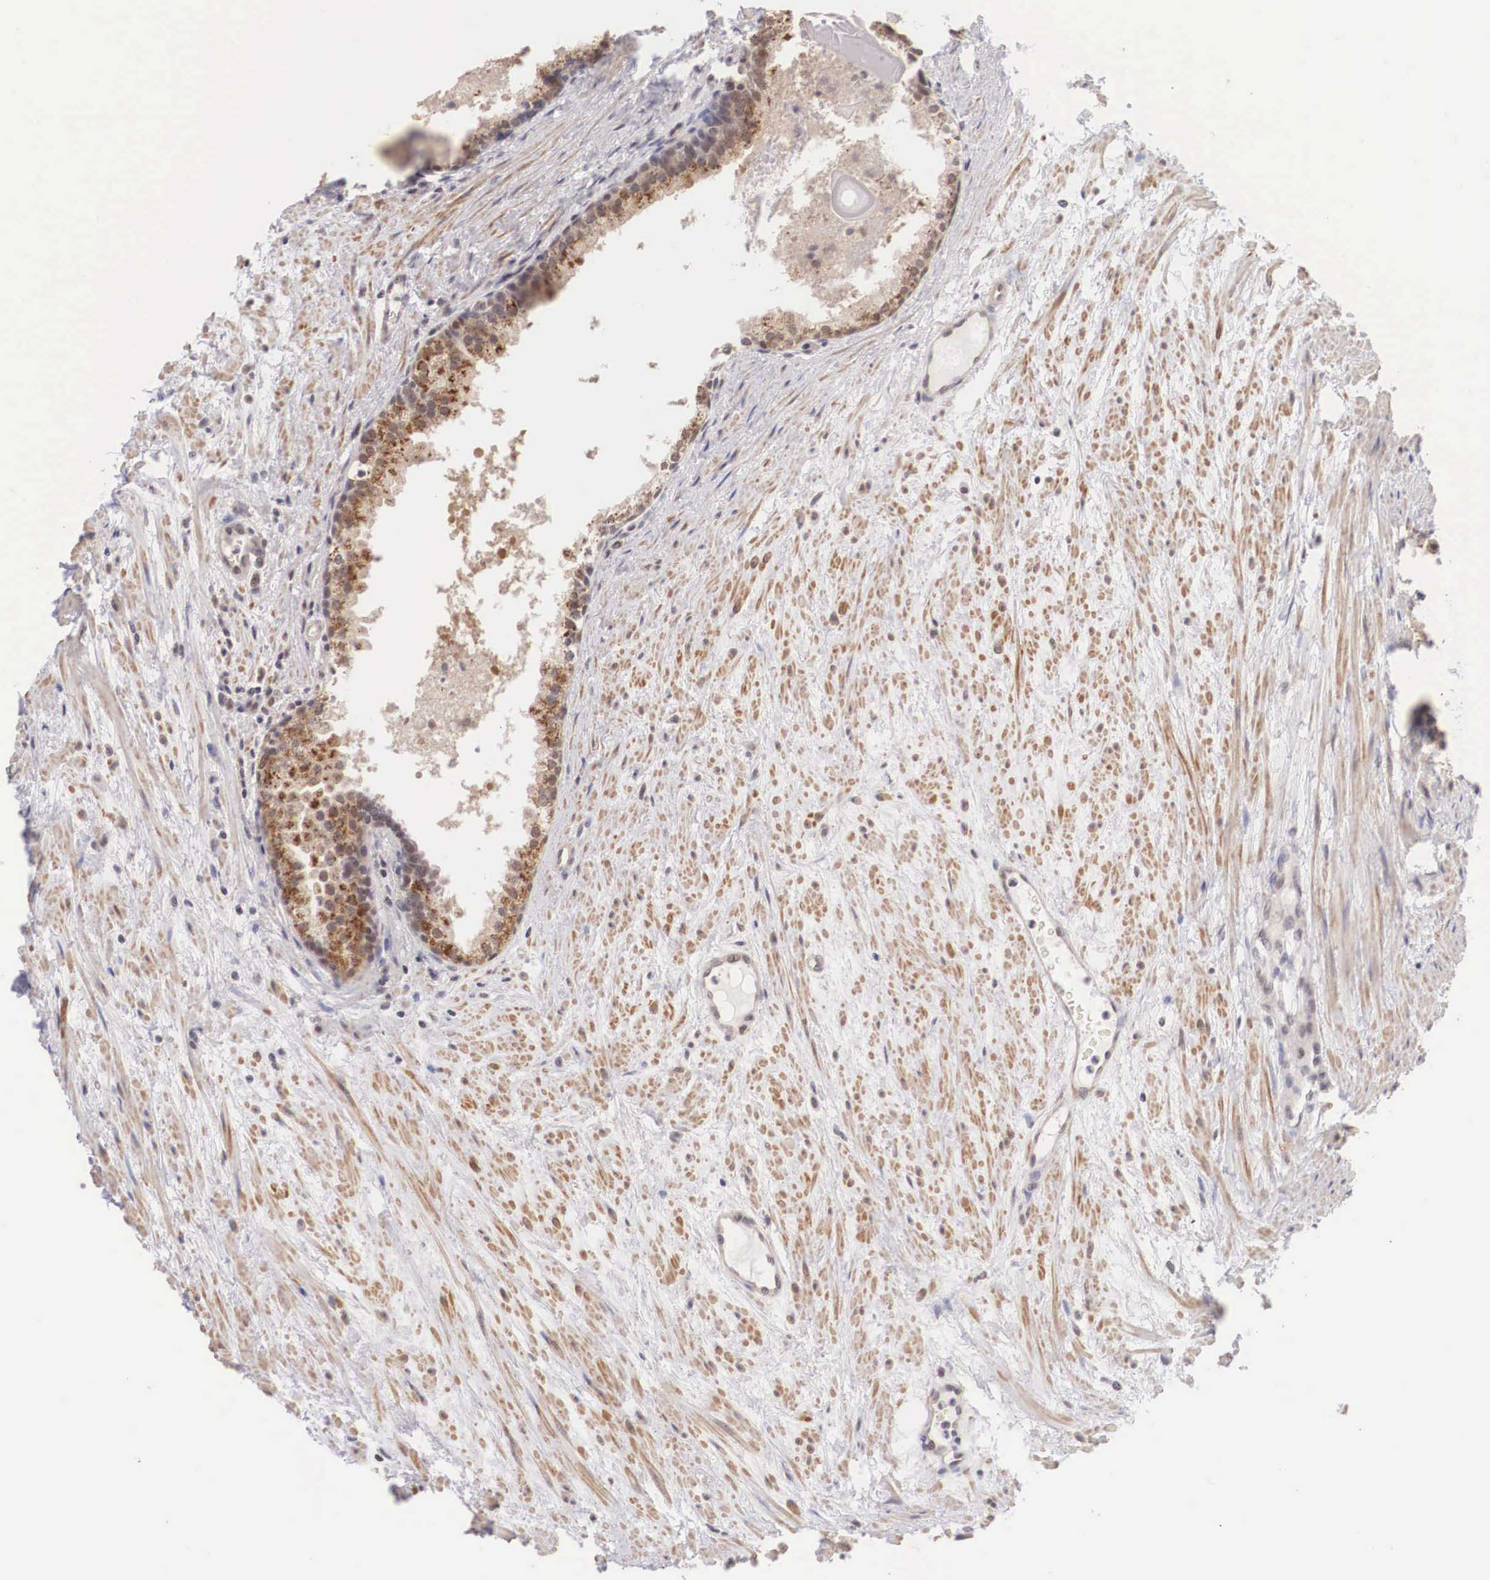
{"staining": {"intensity": "moderate", "quantity": ">75%", "location": "nuclear"}, "tissue": "prostate", "cell_type": "Glandular cells", "image_type": "normal", "snomed": [{"axis": "morphology", "description": "Normal tissue, NOS"}, {"axis": "topography", "description": "Prostate"}], "caption": "Immunohistochemistry micrograph of benign prostate stained for a protein (brown), which reveals medium levels of moderate nuclear positivity in approximately >75% of glandular cells.", "gene": "ZNF275", "patient": {"sex": "male", "age": 65}}